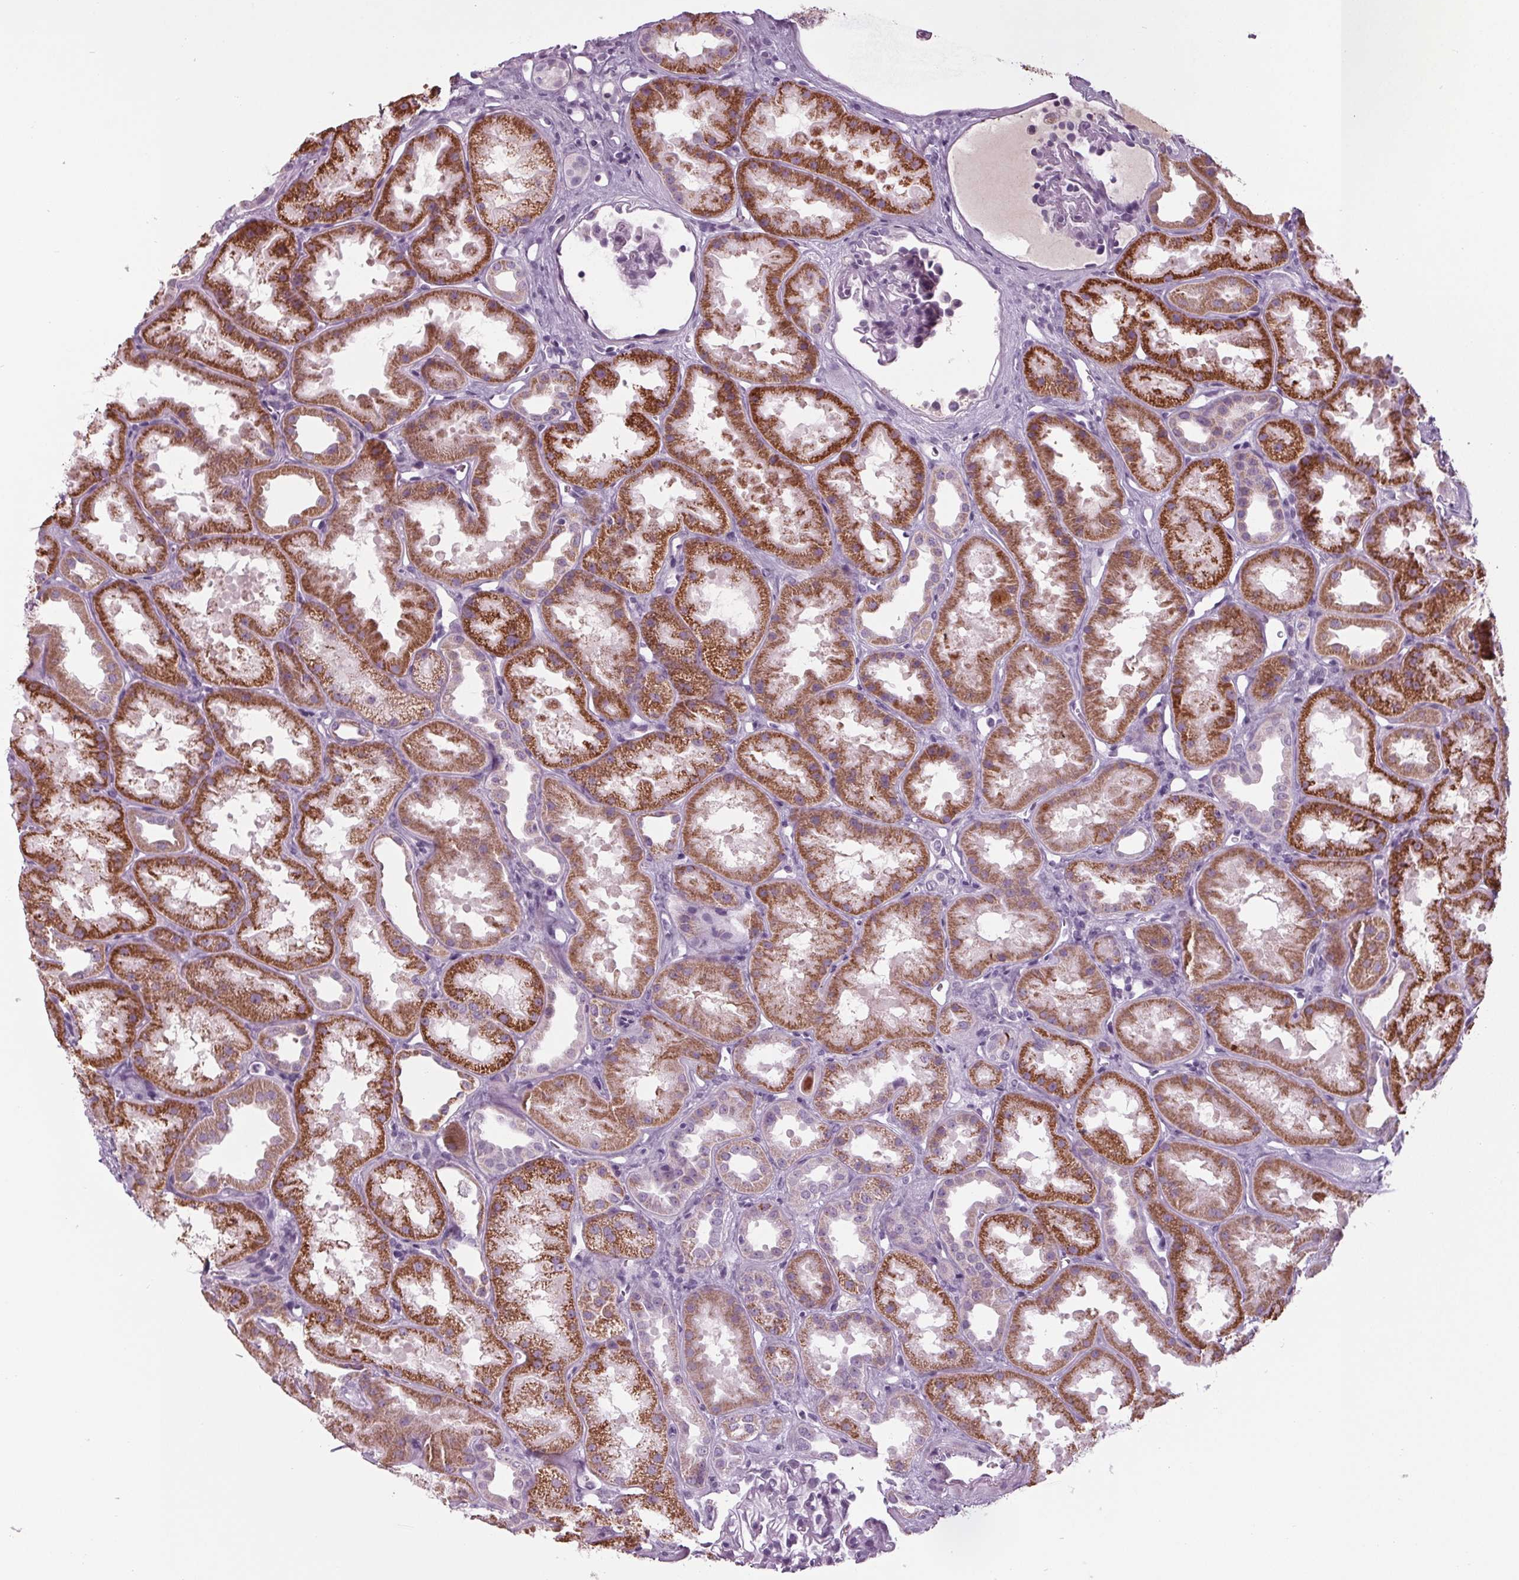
{"staining": {"intensity": "negative", "quantity": "none", "location": "none"}, "tissue": "kidney", "cell_type": "Cells in glomeruli", "image_type": "normal", "snomed": [{"axis": "morphology", "description": "Normal tissue, NOS"}, {"axis": "topography", "description": "Kidney"}], "caption": "There is no significant positivity in cells in glomeruli of kidney. Brightfield microscopy of immunohistochemistry (IHC) stained with DAB (3,3'-diaminobenzidine) (brown) and hematoxylin (blue), captured at high magnification.", "gene": "CYP3A43", "patient": {"sex": "male", "age": 61}}